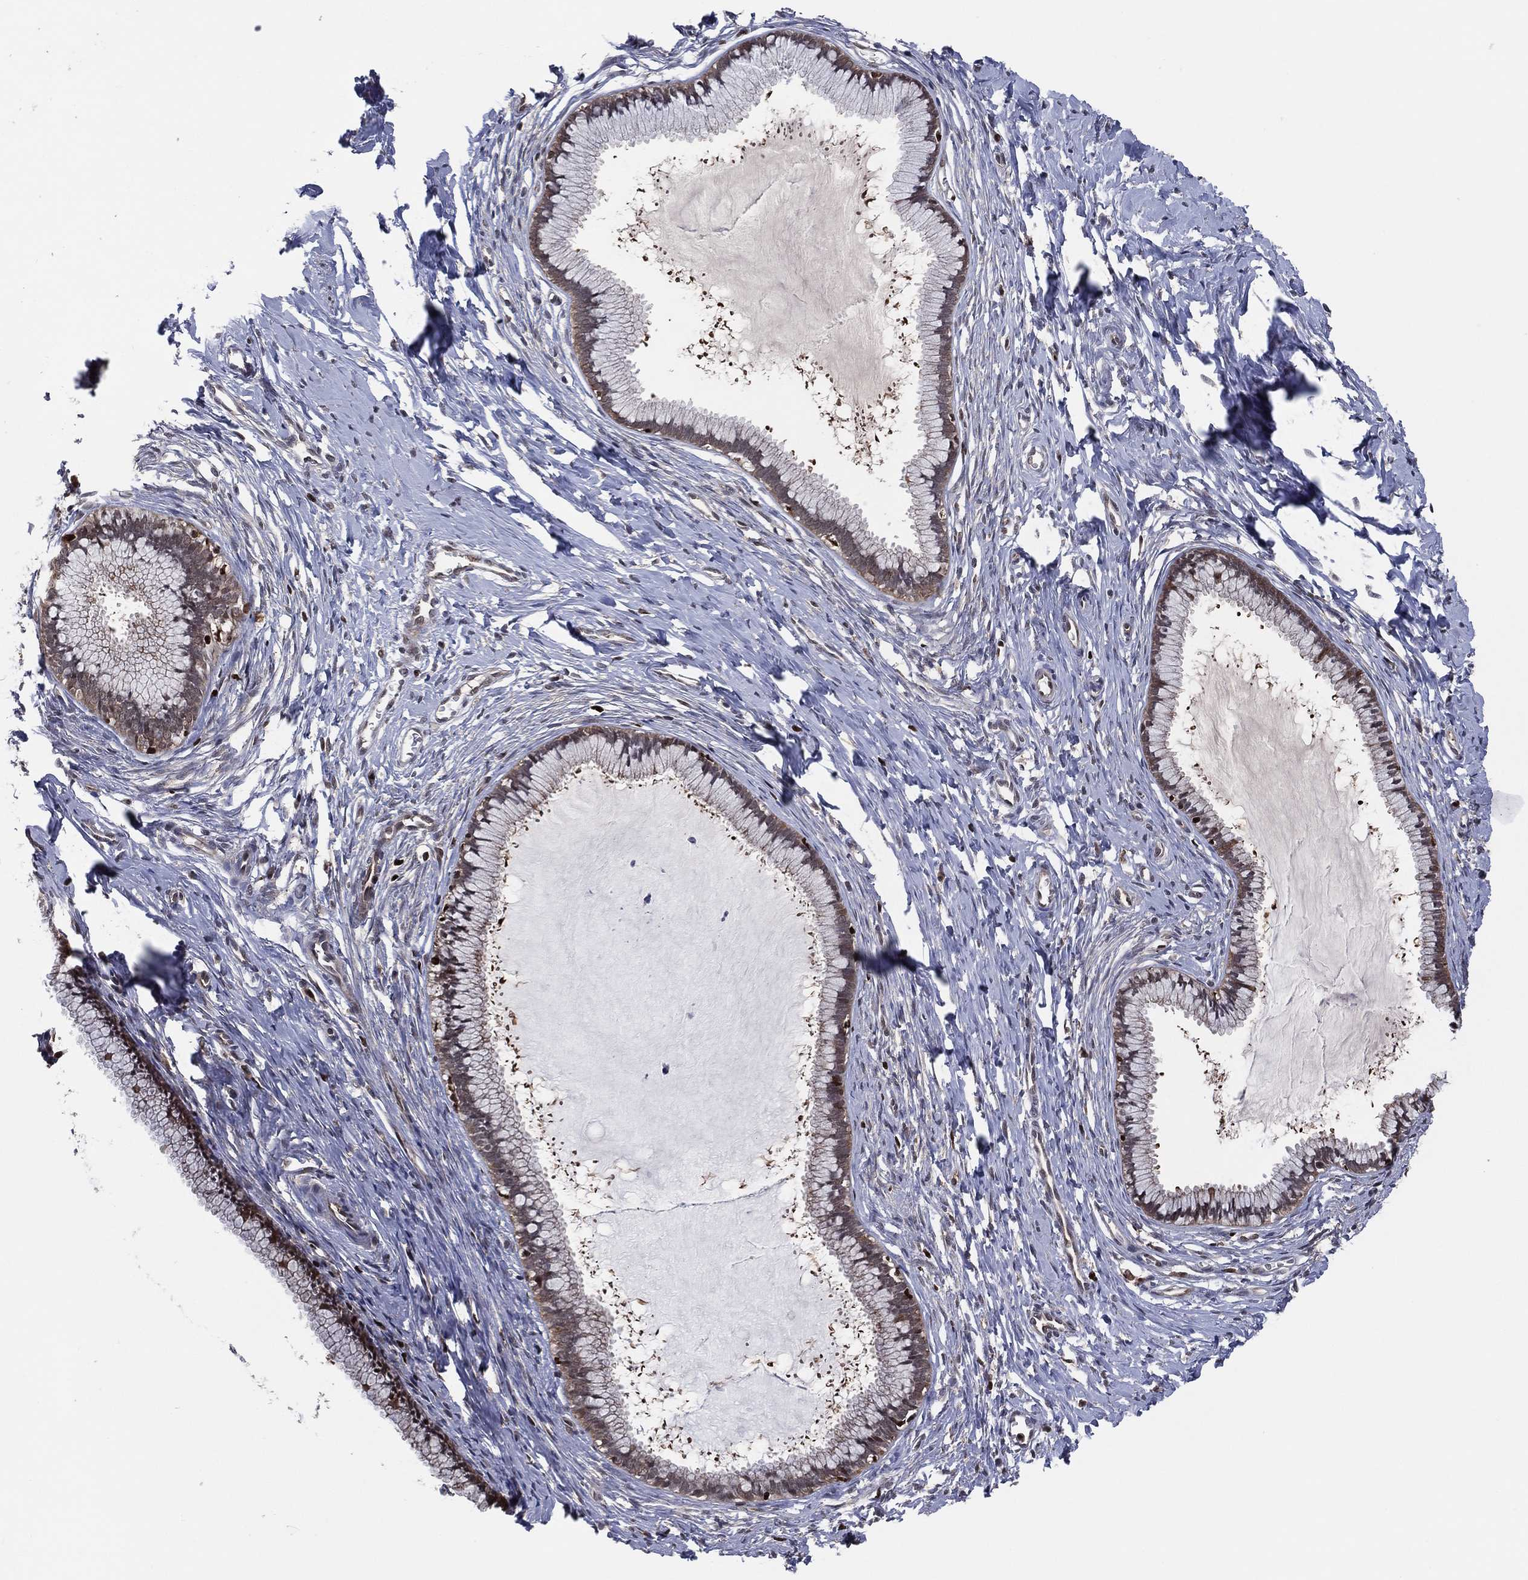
{"staining": {"intensity": "moderate", "quantity": "<25%", "location": "nuclear"}, "tissue": "cervix", "cell_type": "Glandular cells", "image_type": "normal", "snomed": [{"axis": "morphology", "description": "Normal tissue, NOS"}, {"axis": "topography", "description": "Cervix"}], "caption": "Glandular cells display moderate nuclear positivity in approximately <25% of cells in benign cervix. The staining is performed using DAB brown chromogen to label protein expression. The nuclei are counter-stained blue using hematoxylin.", "gene": "PSMA1", "patient": {"sex": "female", "age": 40}}